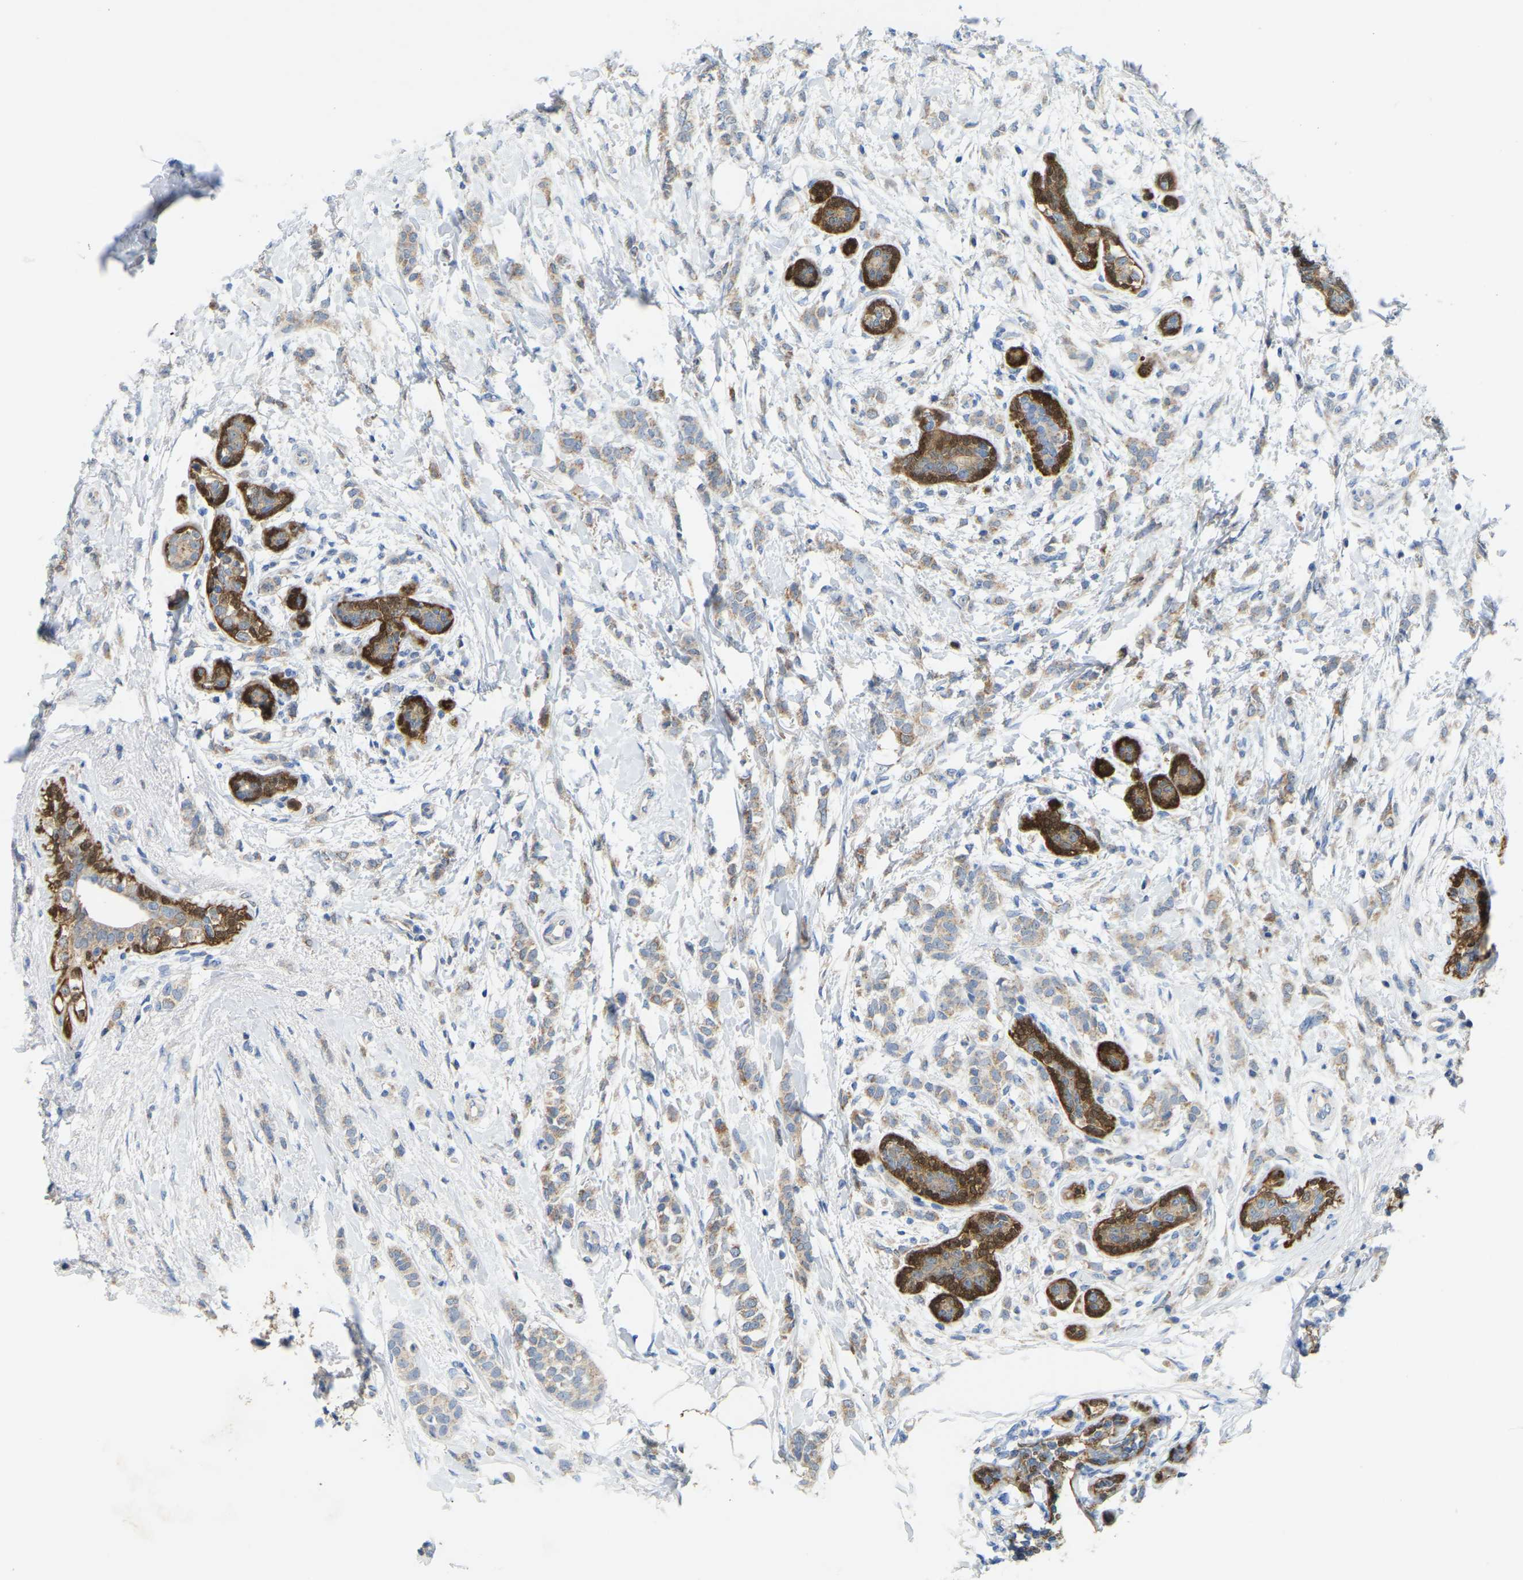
{"staining": {"intensity": "weak", "quantity": ">75%", "location": "cytoplasmic/membranous"}, "tissue": "breast cancer", "cell_type": "Tumor cells", "image_type": "cancer", "snomed": [{"axis": "morphology", "description": "Lobular carcinoma, in situ"}, {"axis": "morphology", "description": "Lobular carcinoma"}, {"axis": "topography", "description": "Breast"}], "caption": "High-power microscopy captured an immunohistochemistry (IHC) histopathology image of breast lobular carcinoma in situ, revealing weak cytoplasmic/membranous staining in approximately >75% of tumor cells.", "gene": "SERPINB5", "patient": {"sex": "female", "age": 41}}